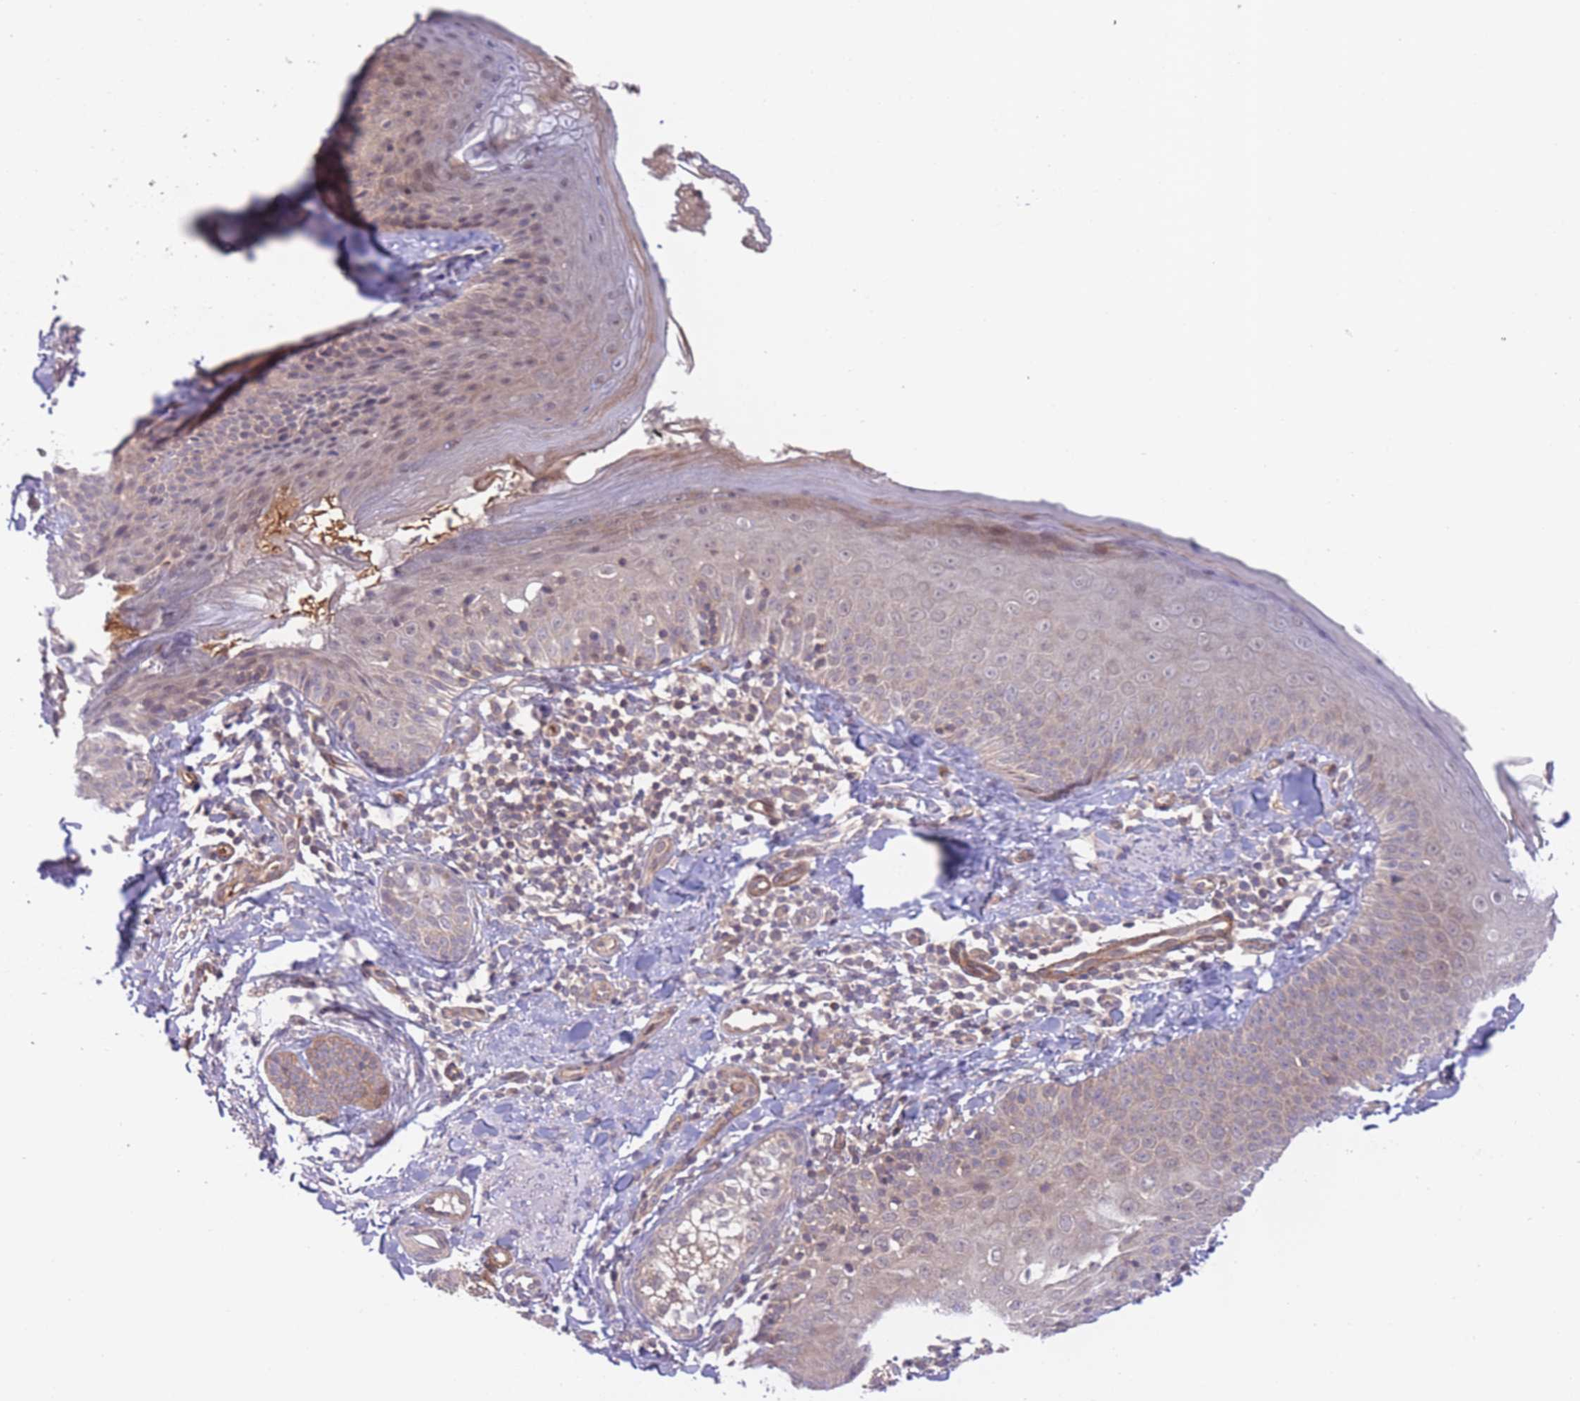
{"staining": {"intensity": "weak", "quantity": "25%-75%", "location": "cytoplasmic/membranous"}, "tissue": "skin", "cell_type": "Fibroblasts", "image_type": "normal", "snomed": [{"axis": "morphology", "description": "Normal tissue, NOS"}, {"axis": "topography", "description": "Skin"}], "caption": "Unremarkable skin was stained to show a protein in brown. There is low levels of weak cytoplasmic/membranous expression in about 25%-75% of fibroblasts.", "gene": "FUT3", "patient": {"sex": "male", "age": 57}}